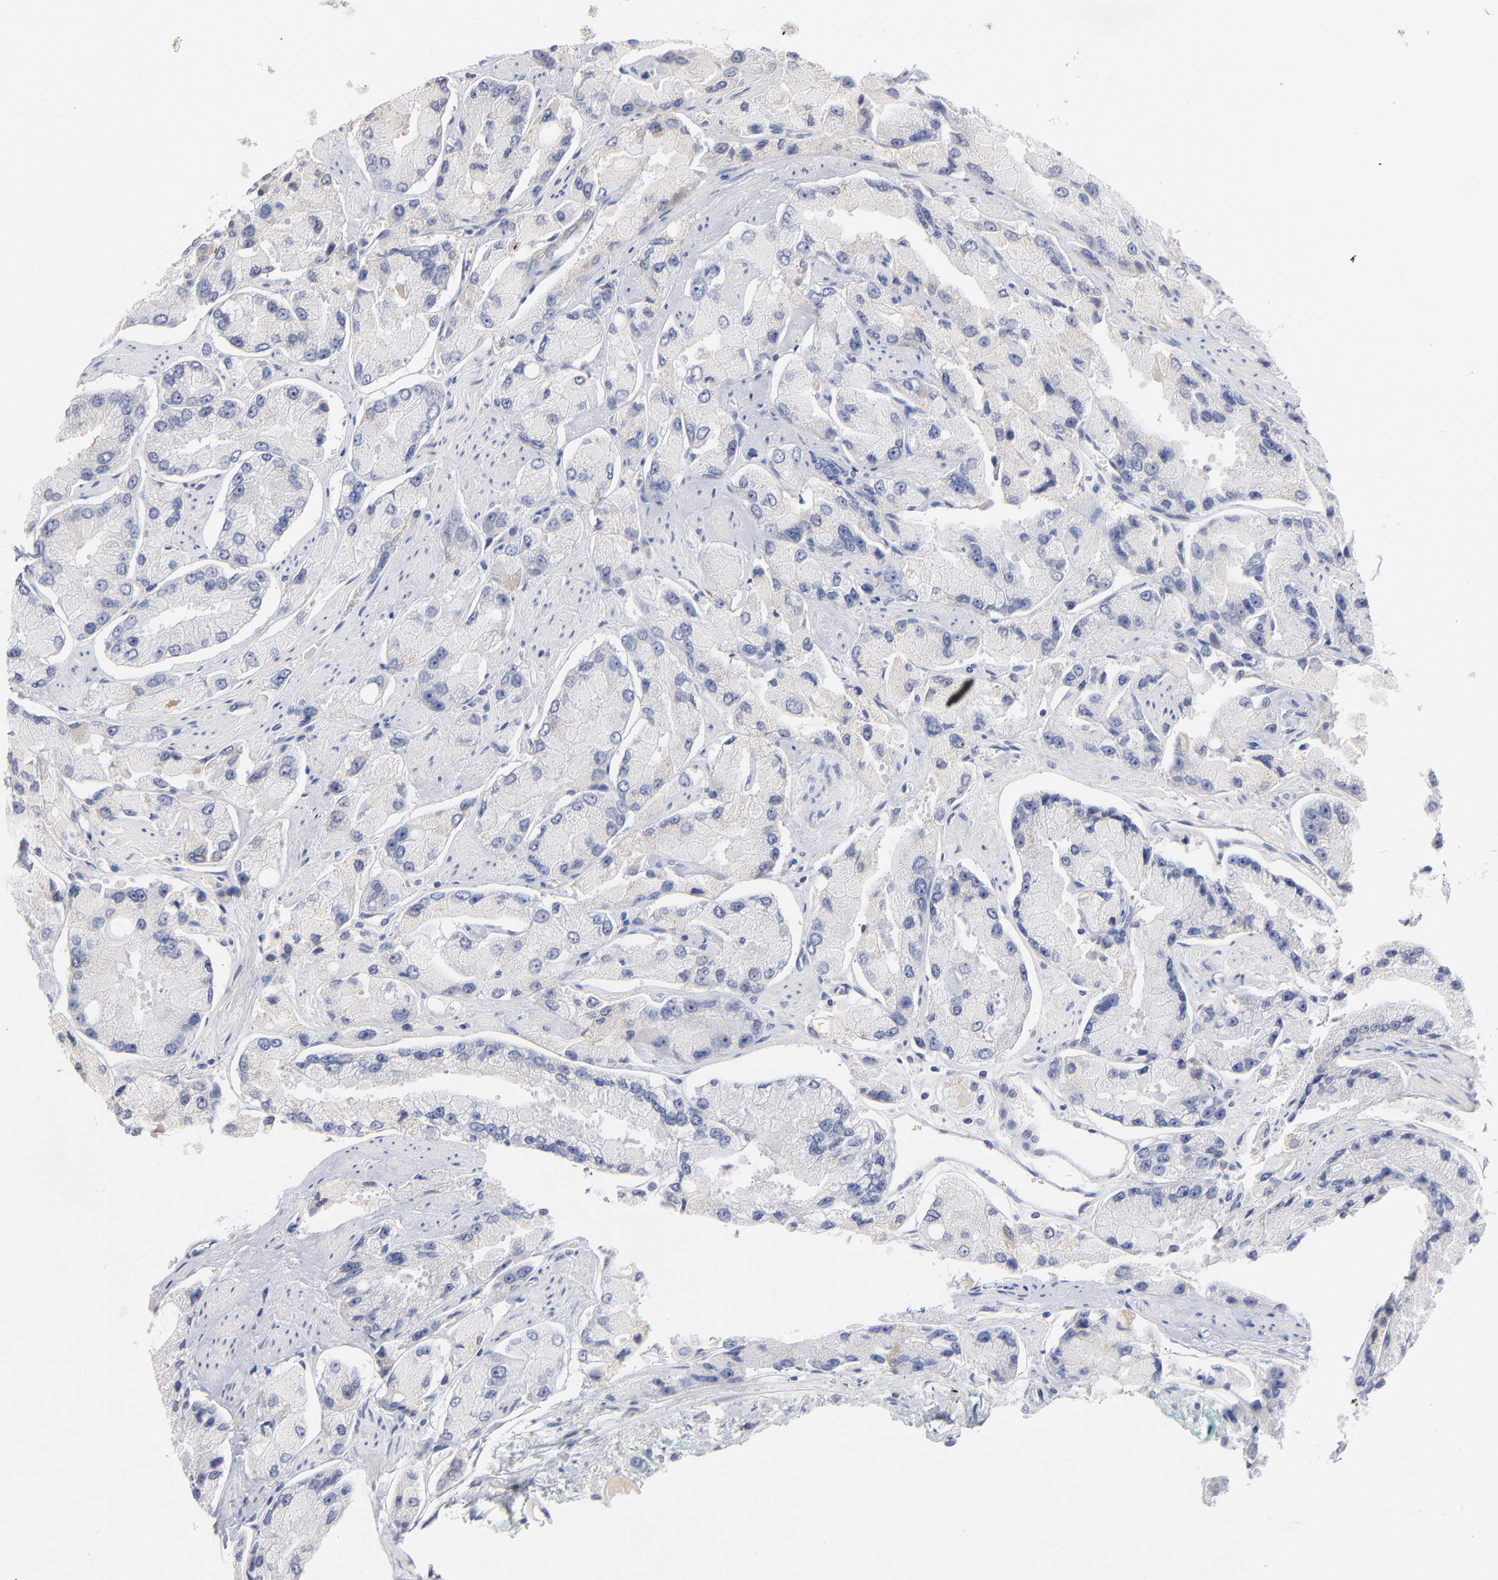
{"staining": {"intensity": "weak", "quantity": "<25%", "location": "cytoplasmic/membranous"}, "tissue": "prostate cancer", "cell_type": "Tumor cells", "image_type": "cancer", "snomed": [{"axis": "morphology", "description": "Adenocarcinoma, High grade"}, {"axis": "topography", "description": "Prostate"}], "caption": "Prostate cancer (adenocarcinoma (high-grade)) was stained to show a protein in brown. There is no significant expression in tumor cells.", "gene": "F12", "patient": {"sex": "male", "age": 58}}